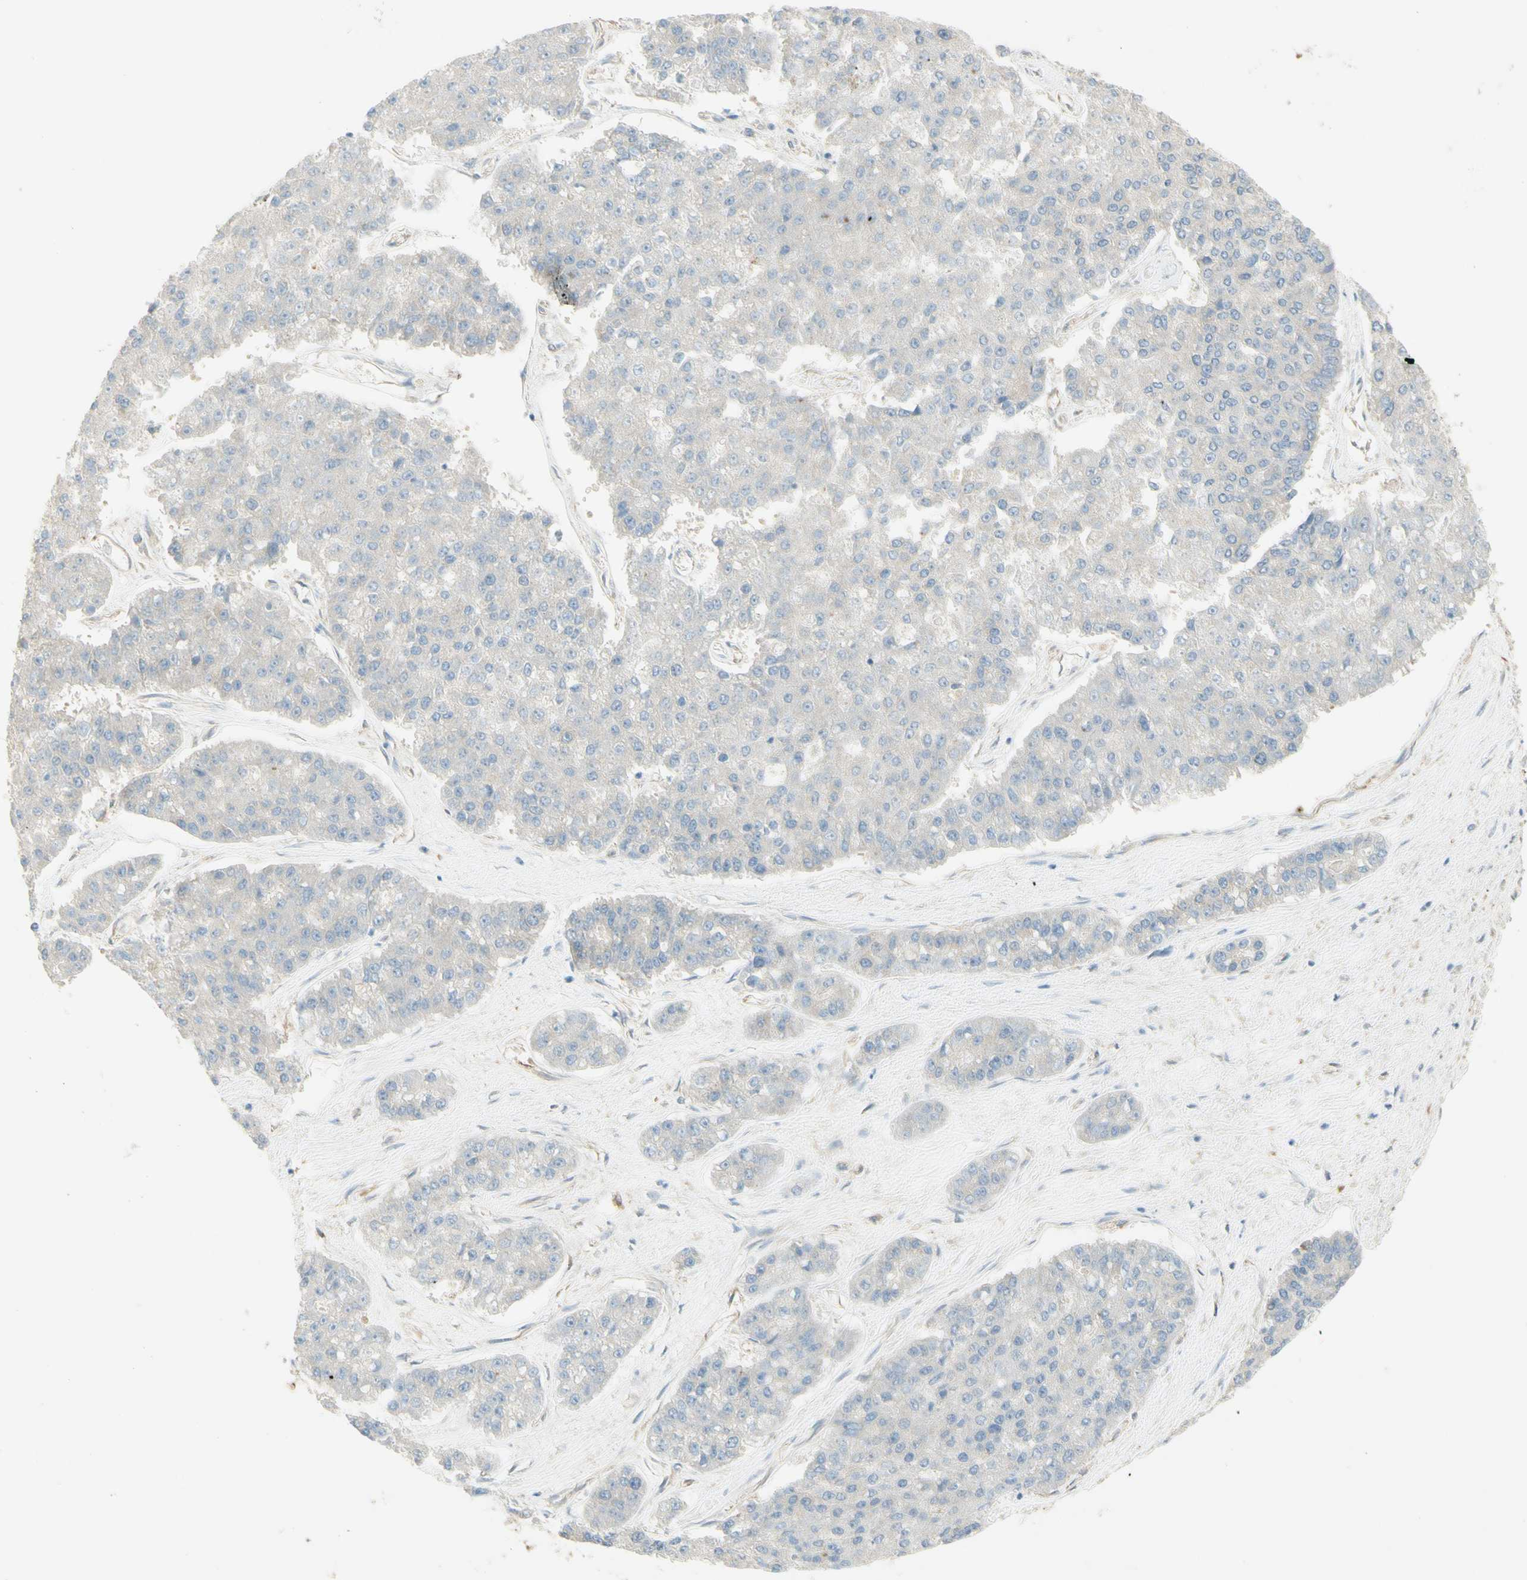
{"staining": {"intensity": "negative", "quantity": "none", "location": "none"}, "tissue": "pancreatic cancer", "cell_type": "Tumor cells", "image_type": "cancer", "snomed": [{"axis": "morphology", "description": "Adenocarcinoma, NOS"}, {"axis": "topography", "description": "Pancreas"}], "caption": "DAB (3,3'-diaminobenzidine) immunohistochemical staining of pancreatic adenocarcinoma demonstrates no significant staining in tumor cells. (DAB immunohistochemistry (IHC) visualized using brightfield microscopy, high magnification).", "gene": "DYNC1H1", "patient": {"sex": "male", "age": 50}}